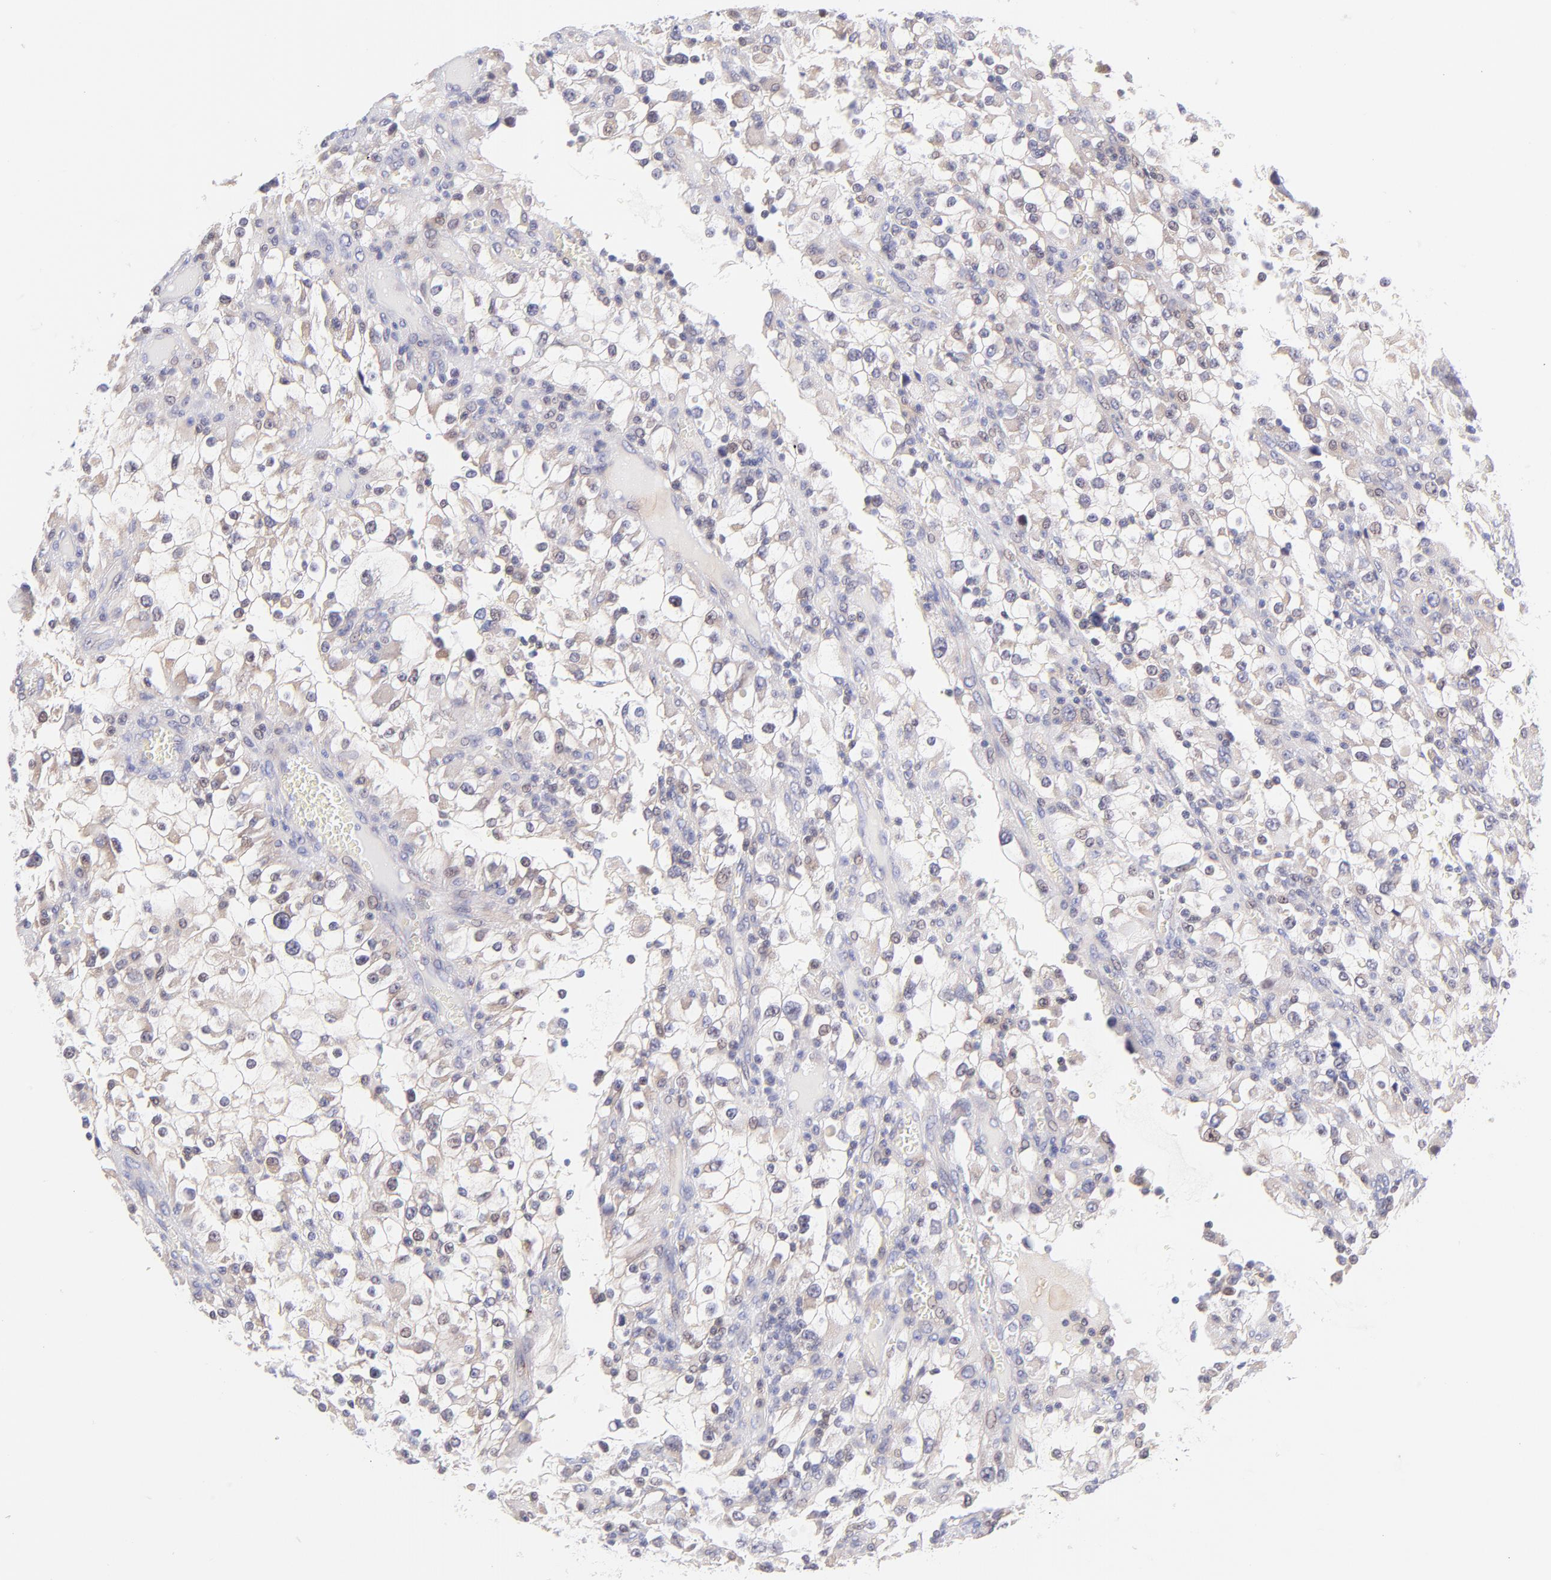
{"staining": {"intensity": "weak", "quantity": "25%-75%", "location": "nuclear"}, "tissue": "renal cancer", "cell_type": "Tumor cells", "image_type": "cancer", "snomed": [{"axis": "morphology", "description": "Adenocarcinoma, NOS"}, {"axis": "topography", "description": "Kidney"}], "caption": "Brown immunohistochemical staining in human adenocarcinoma (renal) exhibits weak nuclear expression in about 25%-75% of tumor cells.", "gene": "PBDC1", "patient": {"sex": "female", "age": 52}}